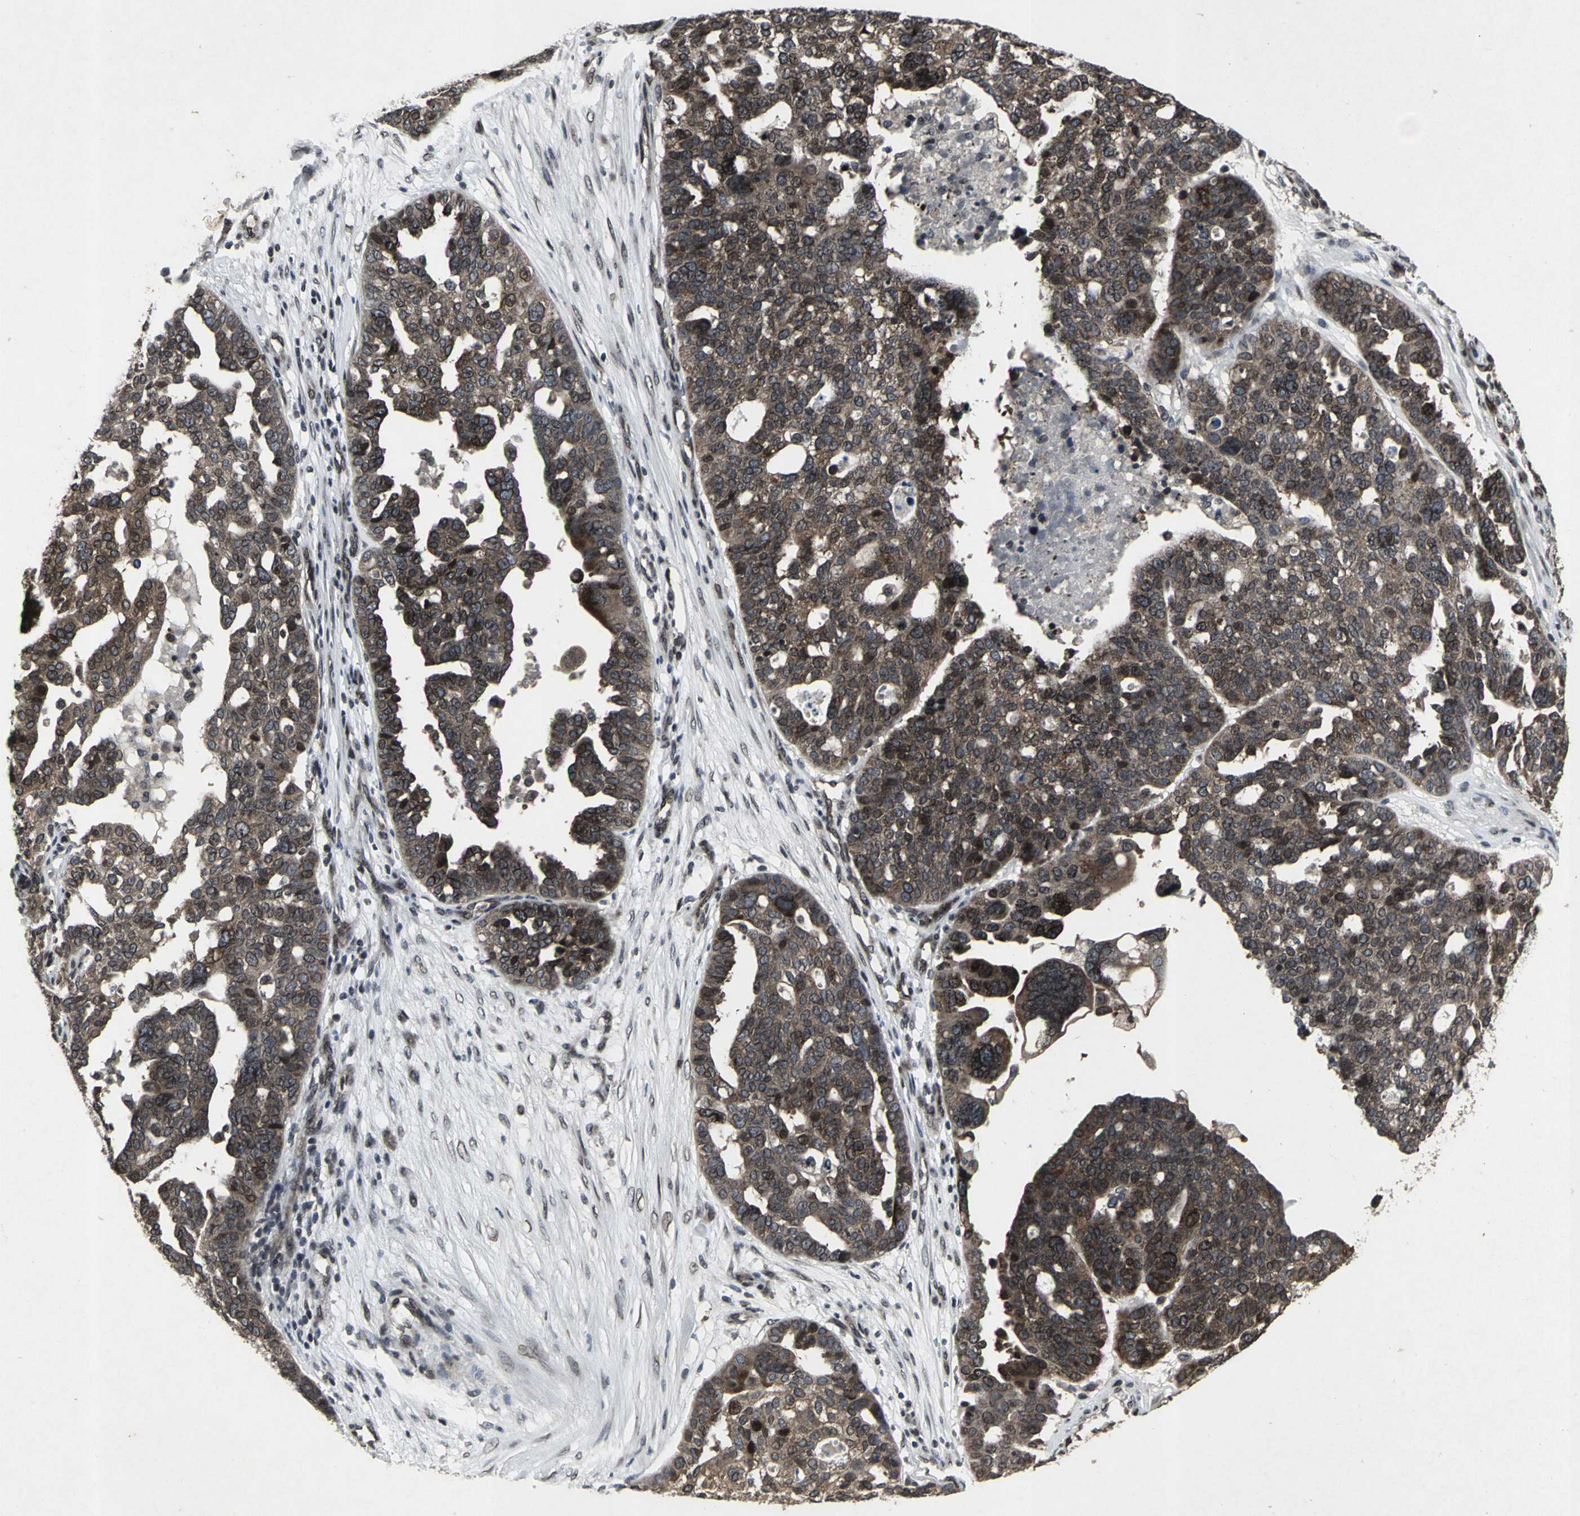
{"staining": {"intensity": "strong", "quantity": "25%-75%", "location": "nuclear"}, "tissue": "ovarian cancer", "cell_type": "Tumor cells", "image_type": "cancer", "snomed": [{"axis": "morphology", "description": "Cystadenocarcinoma, serous, NOS"}, {"axis": "topography", "description": "Ovary"}], "caption": "The immunohistochemical stain shows strong nuclear expression in tumor cells of ovarian serous cystadenocarcinoma tissue.", "gene": "SH2B3", "patient": {"sex": "female", "age": 59}}